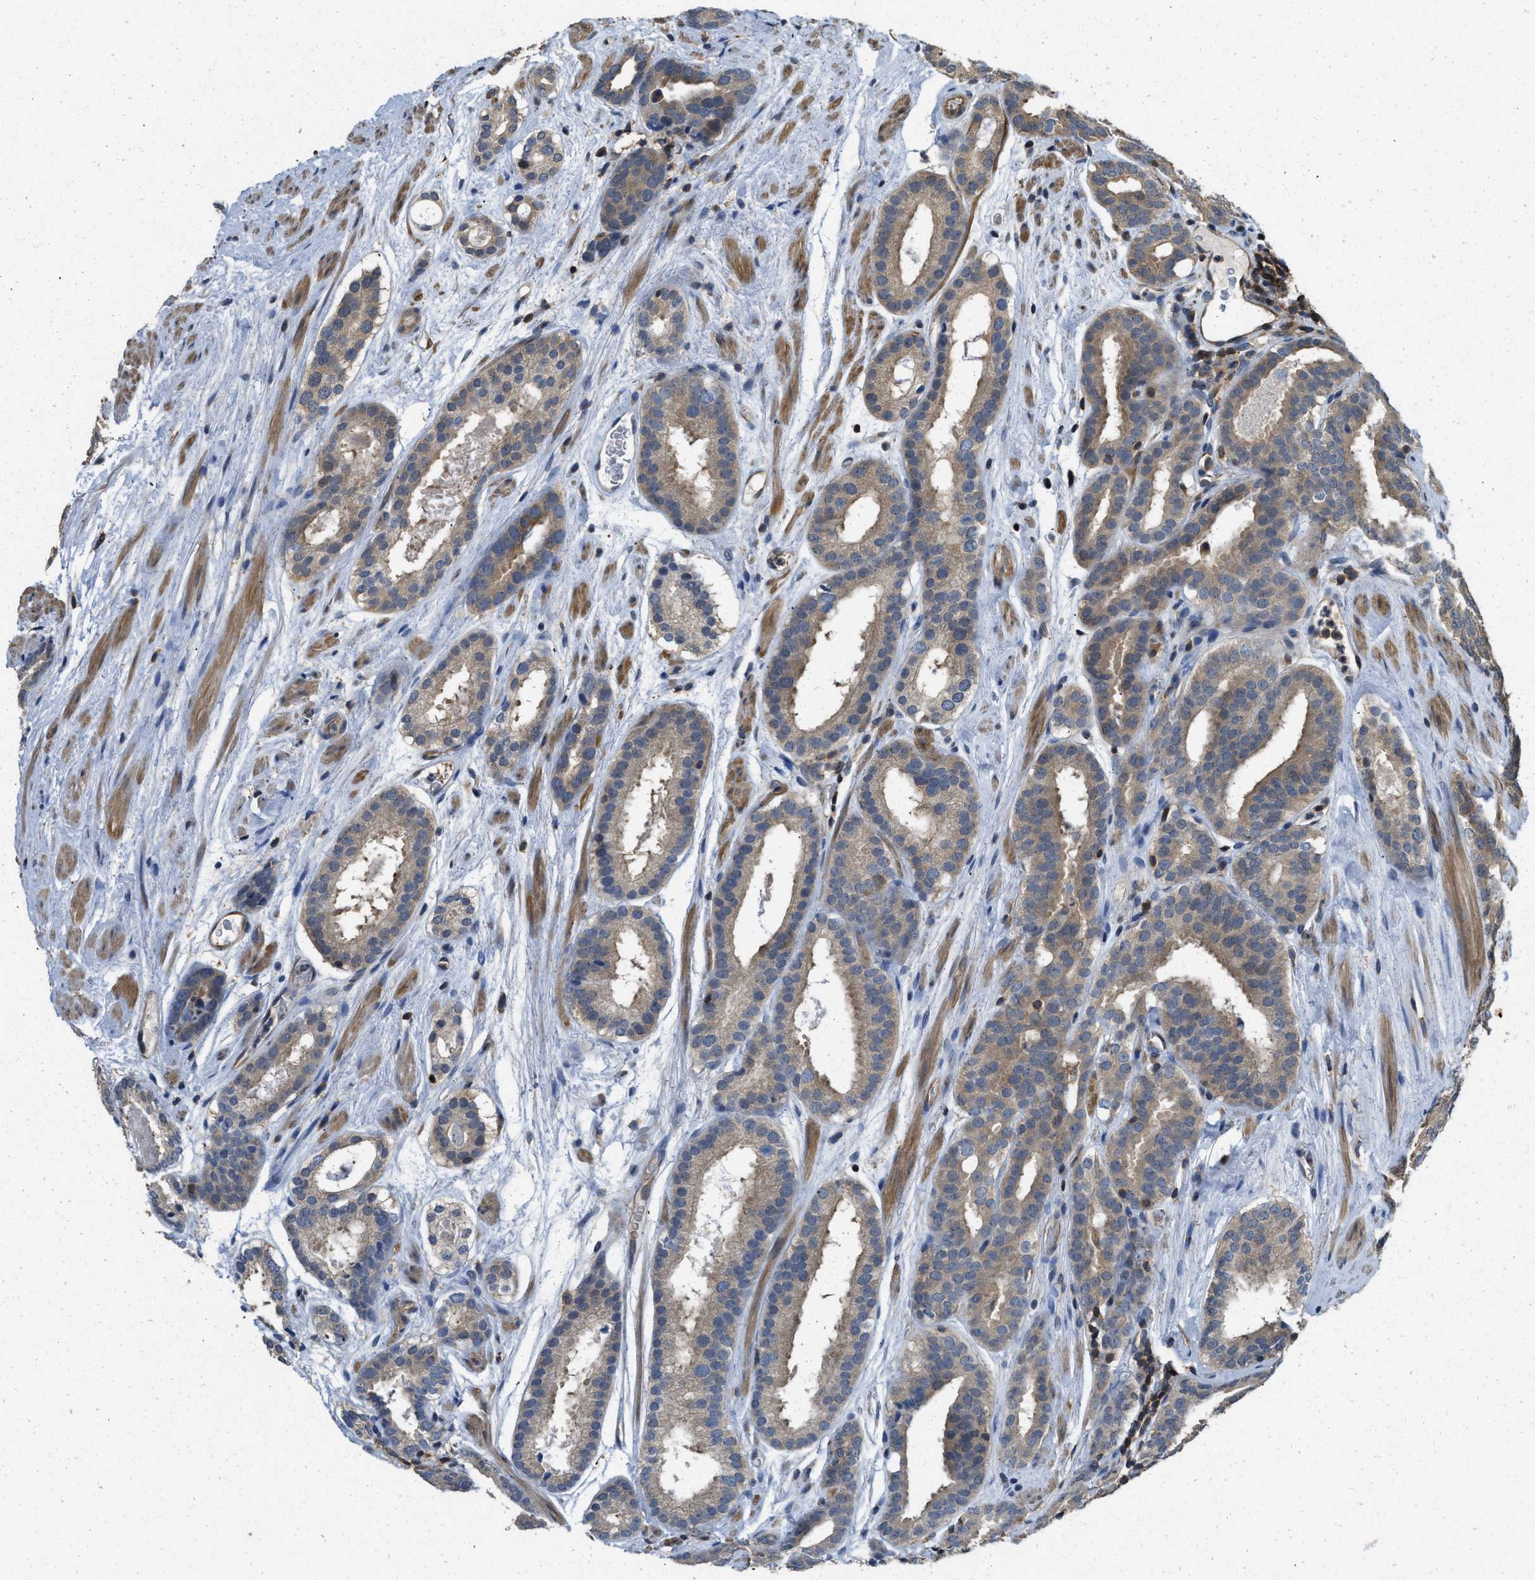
{"staining": {"intensity": "weak", "quantity": "25%-75%", "location": "cytoplasmic/membranous"}, "tissue": "prostate cancer", "cell_type": "Tumor cells", "image_type": "cancer", "snomed": [{"axis": "morphology", "description": "Adenocarcinoma, Low grade"}, {"axis": "topography", "description": "Prostate"}], "caption": "Prostate cancer stained for a protein displays weak cytoplasmic/membranous positivity in tumor cells.", "gene": "TES", "patient": {"sex": "male", "age": 69}}